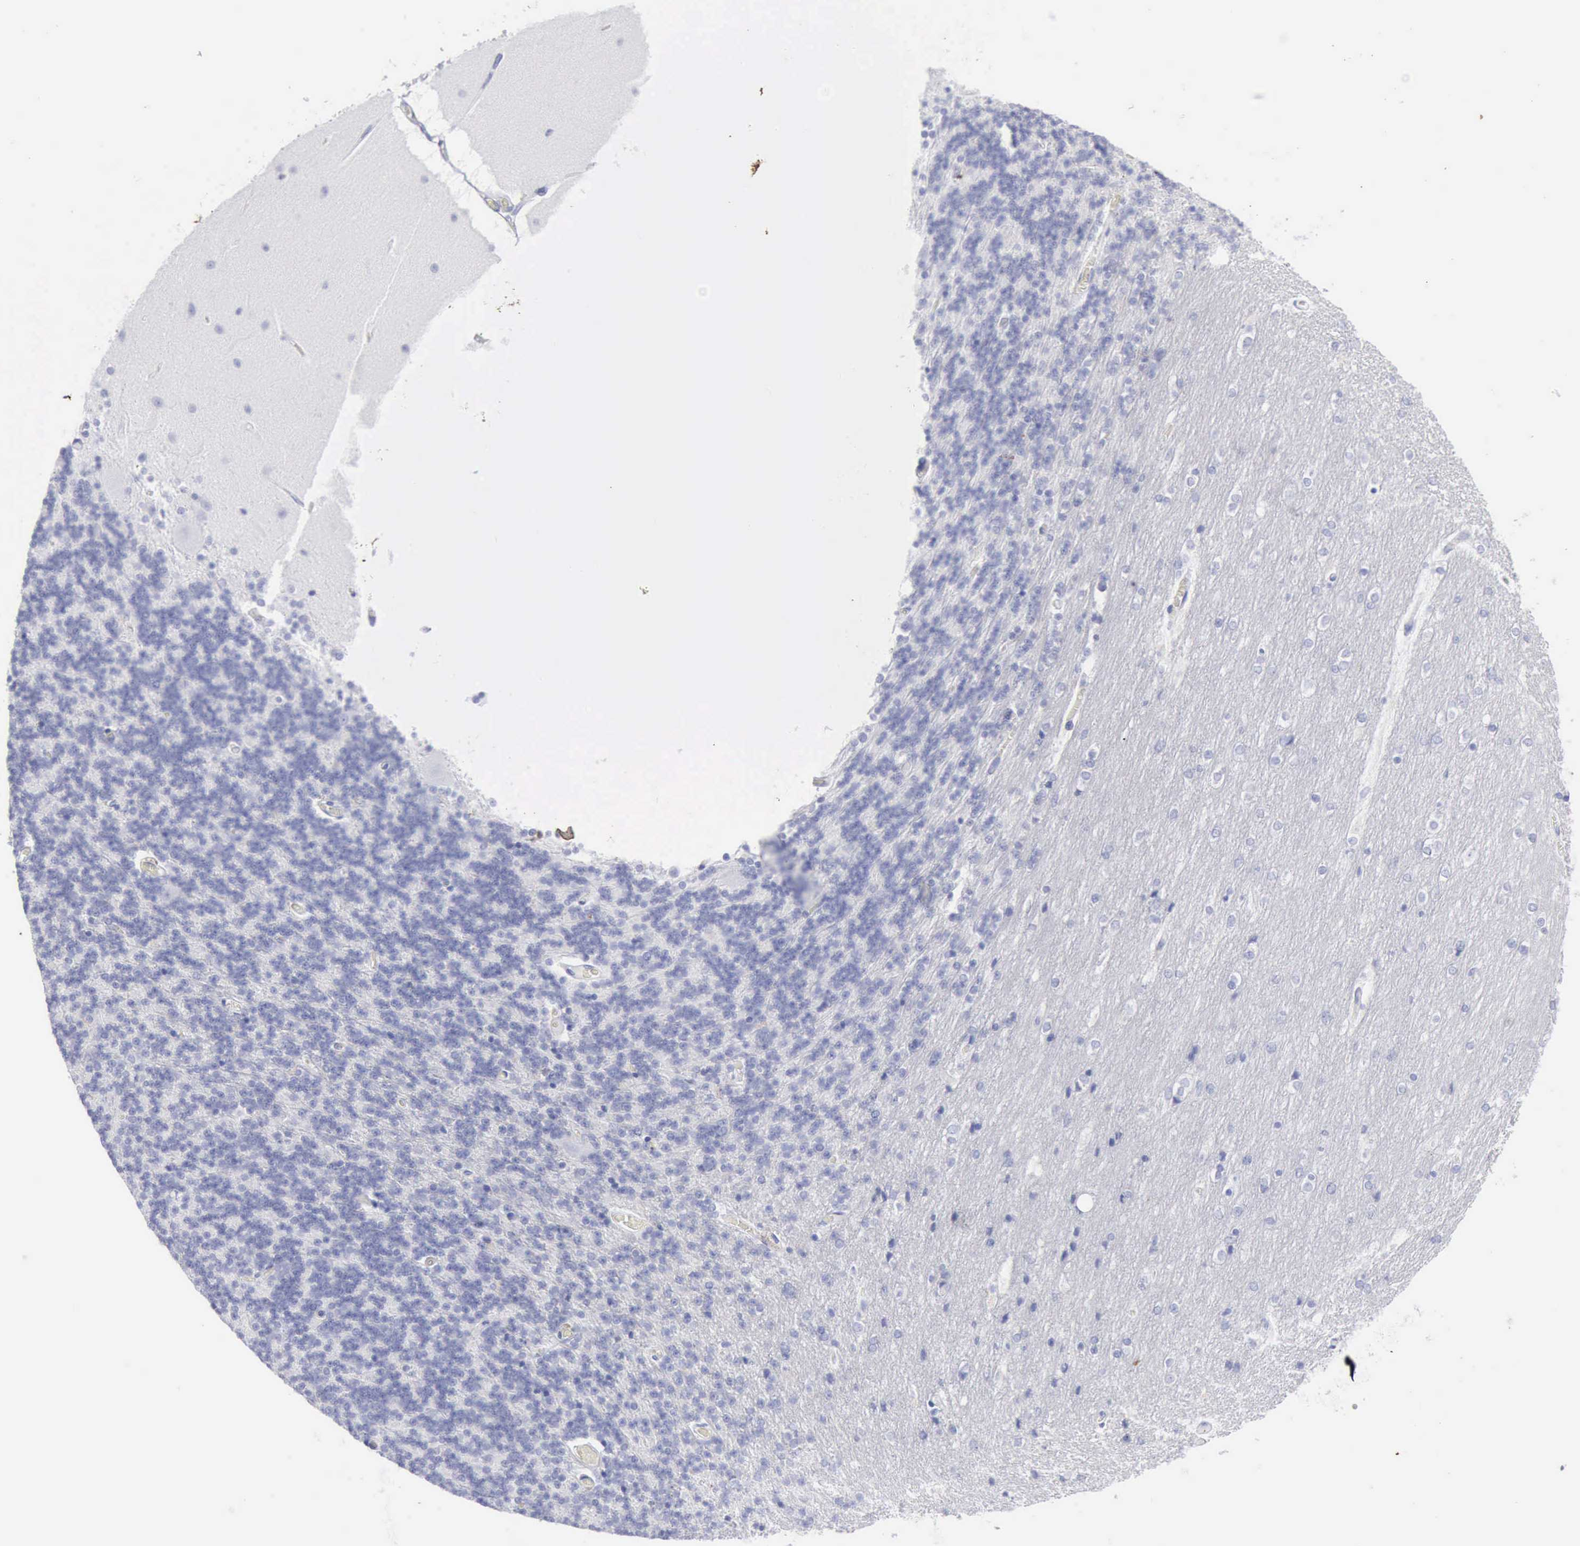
{"staining": {"intensity": "negative", "quantity": "none", "location": "none"}, "tissue": "cerebellum", "cell_type": "Cells in granular layer", "image_type": "normal", "snomed": [{"axis": "morphology", "description": "Normal tissue, NOS"}, {"axis": "topography", "description": "Cerebellum"}], "caption": "IHC image of benign human cerebellum stained for a protein (brown), which exhibits no staining in cells in granular layer. Brightfield microscopy of IHC stained with DAB (brown) and hematoxylin (blue), captured at high magnification.", "gene": "KRT5", "patient": {"sex": "female", "age": 54}}